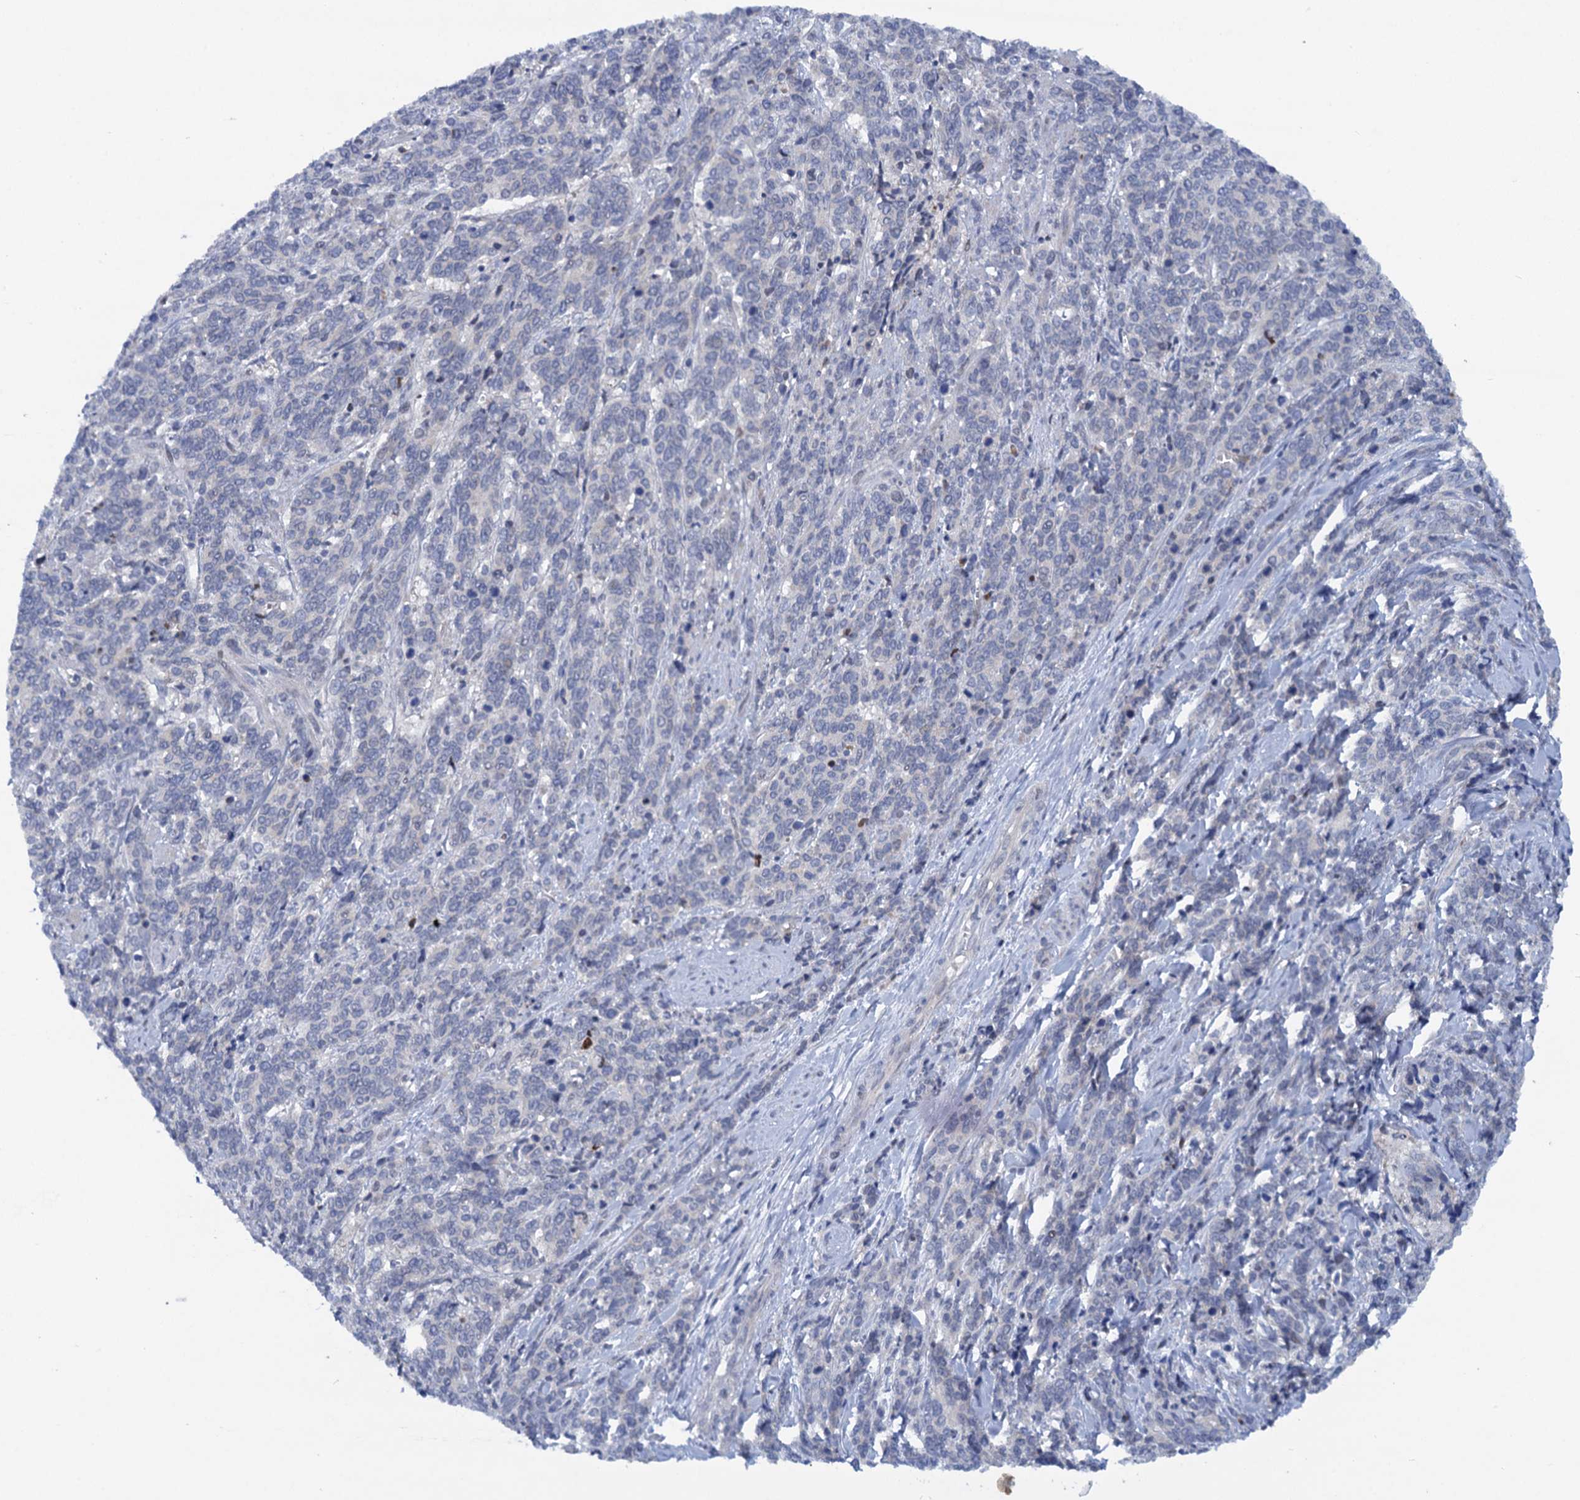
{"staining": {"intensity": "negative", "quantity": "none", "location": "none"}, "tissue": "cervical cancer", "cell_type": "Tumor cells", "image_type": "cancer", "snomed": [{"axis": "morphology", "description": "Squamous cell carcinoma, NOS"}, {"axis": "topography", "description": "Cervix"}], "caption": "Micrograph shows no protein expression in tumor cells of squamous cell carcinoma (cervical) tissue.", "gene": "QPCTL", "patient": {"sex": "female", "age": 60}}